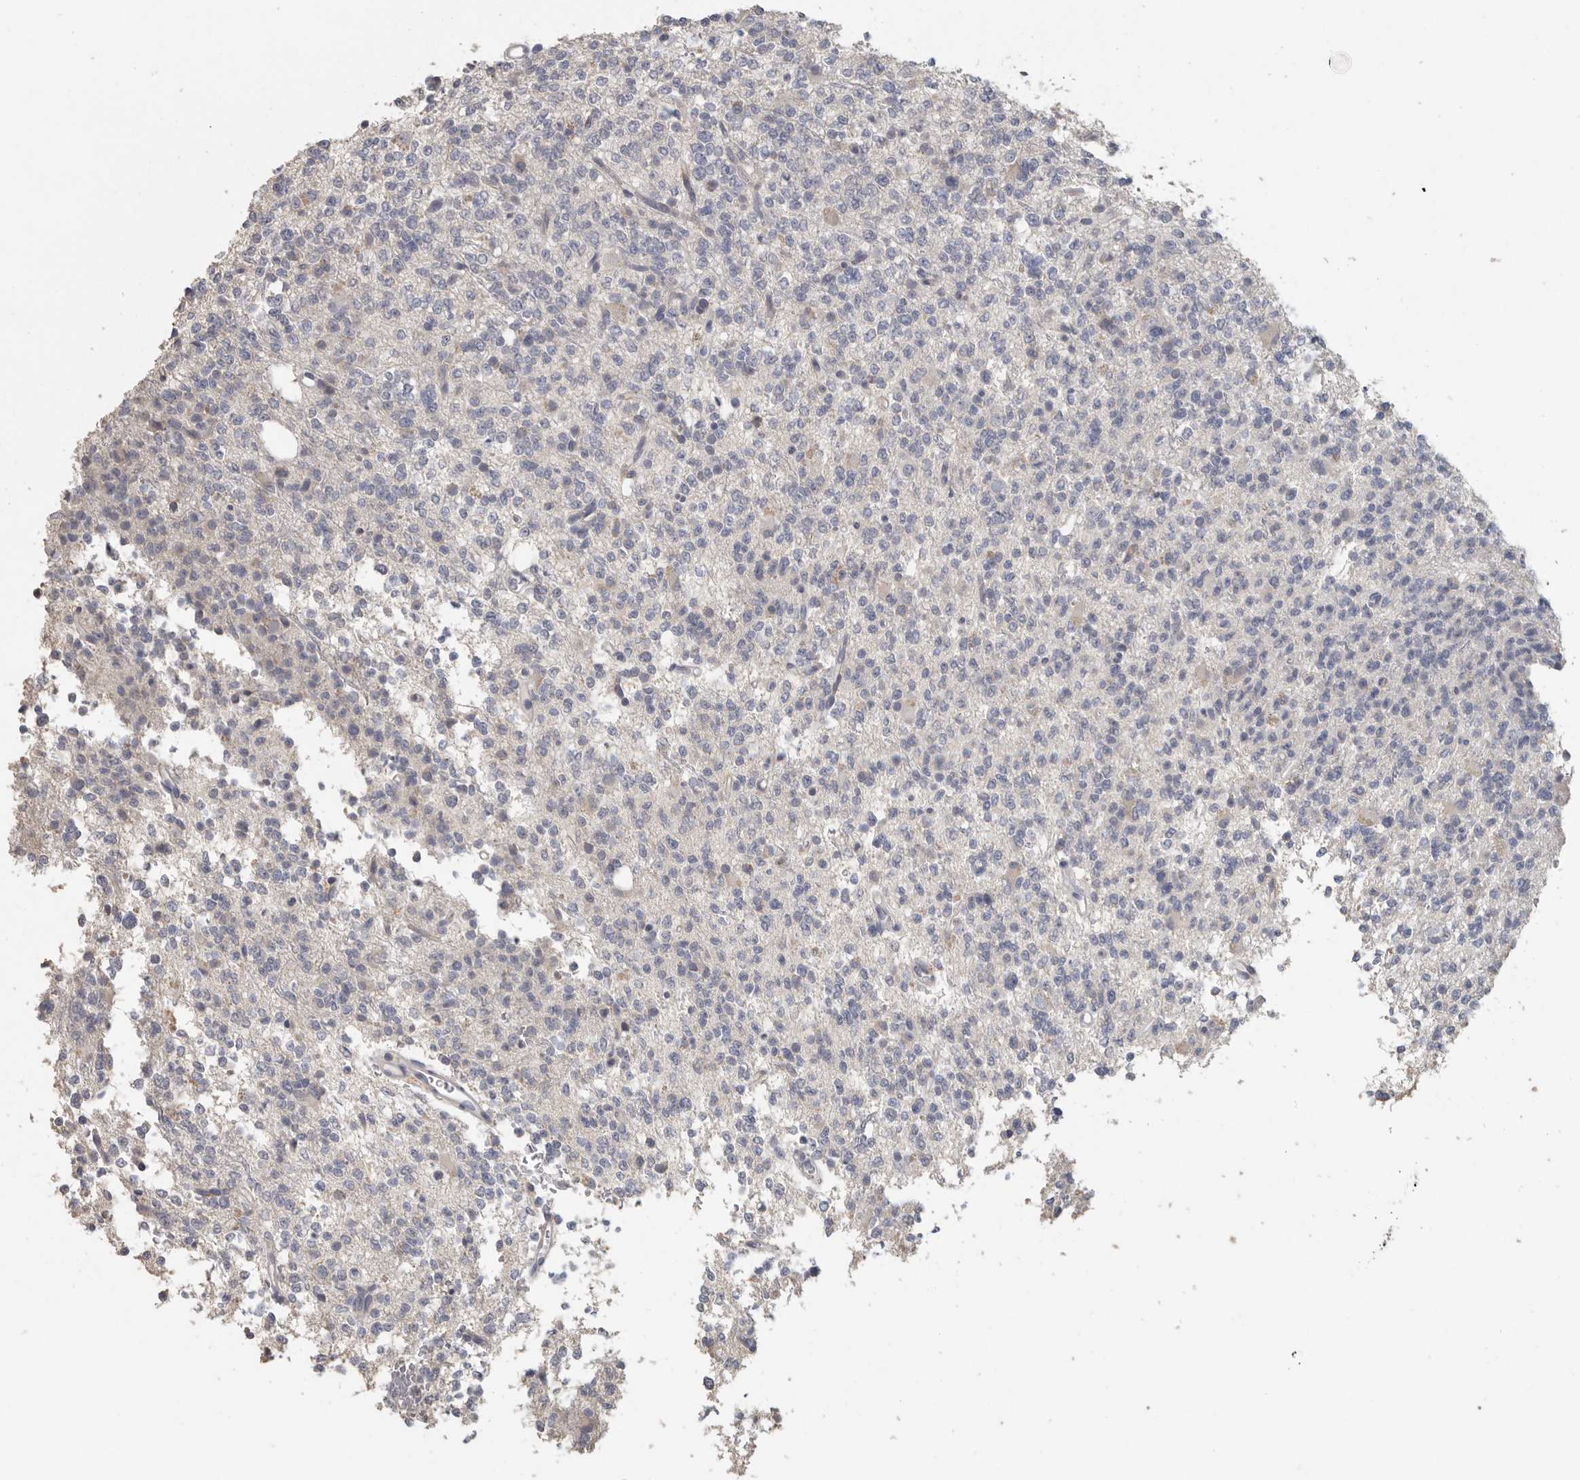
{"staining": {"intensity": "negative", "quantity": "none", "location": "none"}, "tissue": "glioma", "cell_type": "Tumor cells", "image_type": "cancer", "snomed": [{"axis": "morphology", "description": "Glioma, malignant, High grade"}, {"axis": "topography", "description": "Brain"}], "caption": "Tumor cells are negative for brown protein staining in glioma.", "gene": "DNAJC11", "patient": {"sex": "female", "age": 62}}